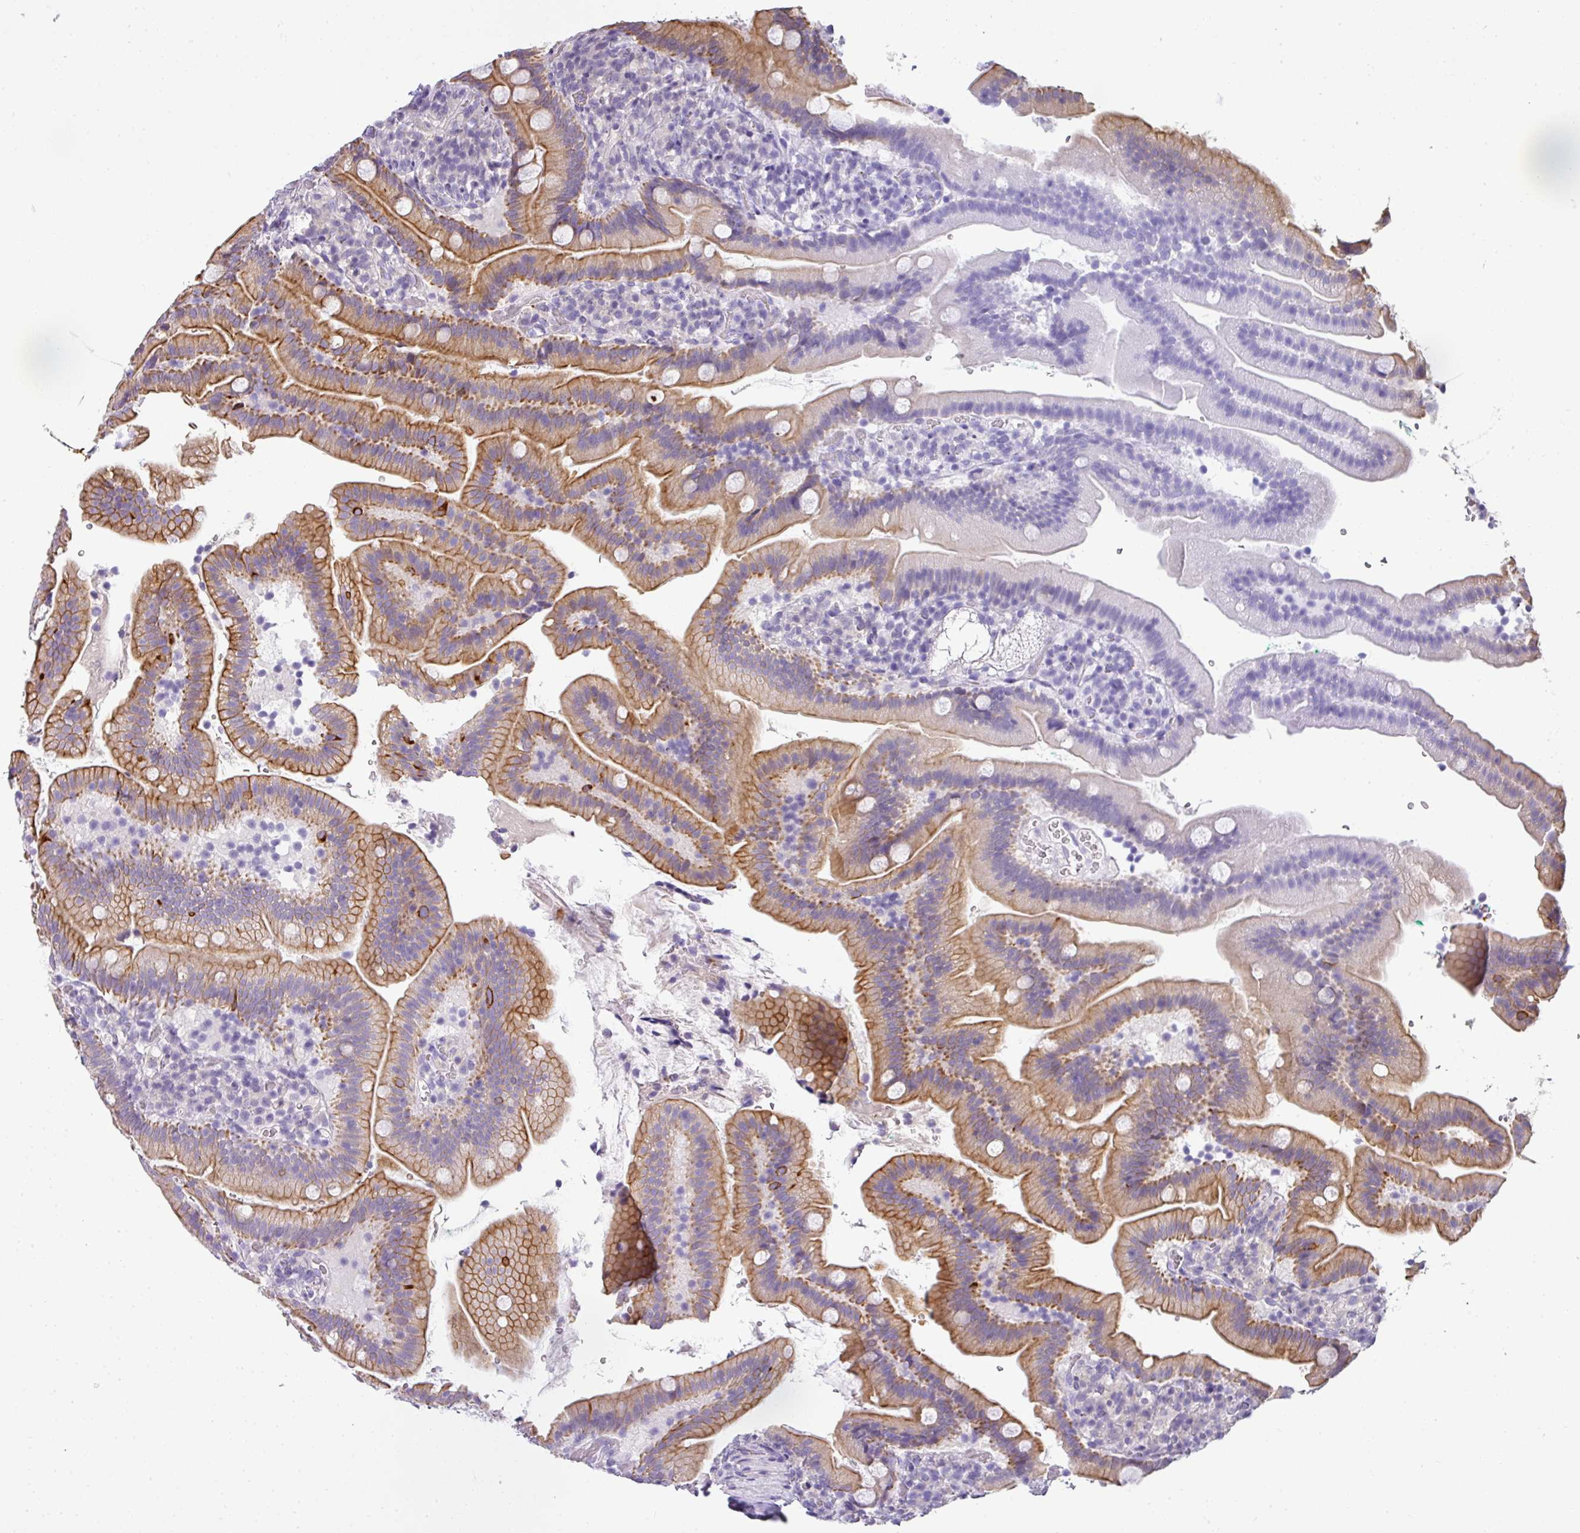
{"staining": {"intensity": "strong", "quantity": "25%-75%", "location": "cytoplasmic/membranous"}, "tissue": "duodenum", "cell_type": "Glandular cells", "image_type": "normal", "snomed": [{"axis": "morphology", "description": "Normal tissue, NOS"}, {"axis": "topography", "description": "Duodenum"}], "caption": "IHC of normal human duodenum exhibits high levels of strong cytoplasmic/membranous positivity in approximately 25%-75% of glandular cells.", "gene": "ASXL3", "patient": {"sex": "female", "age": 67}}